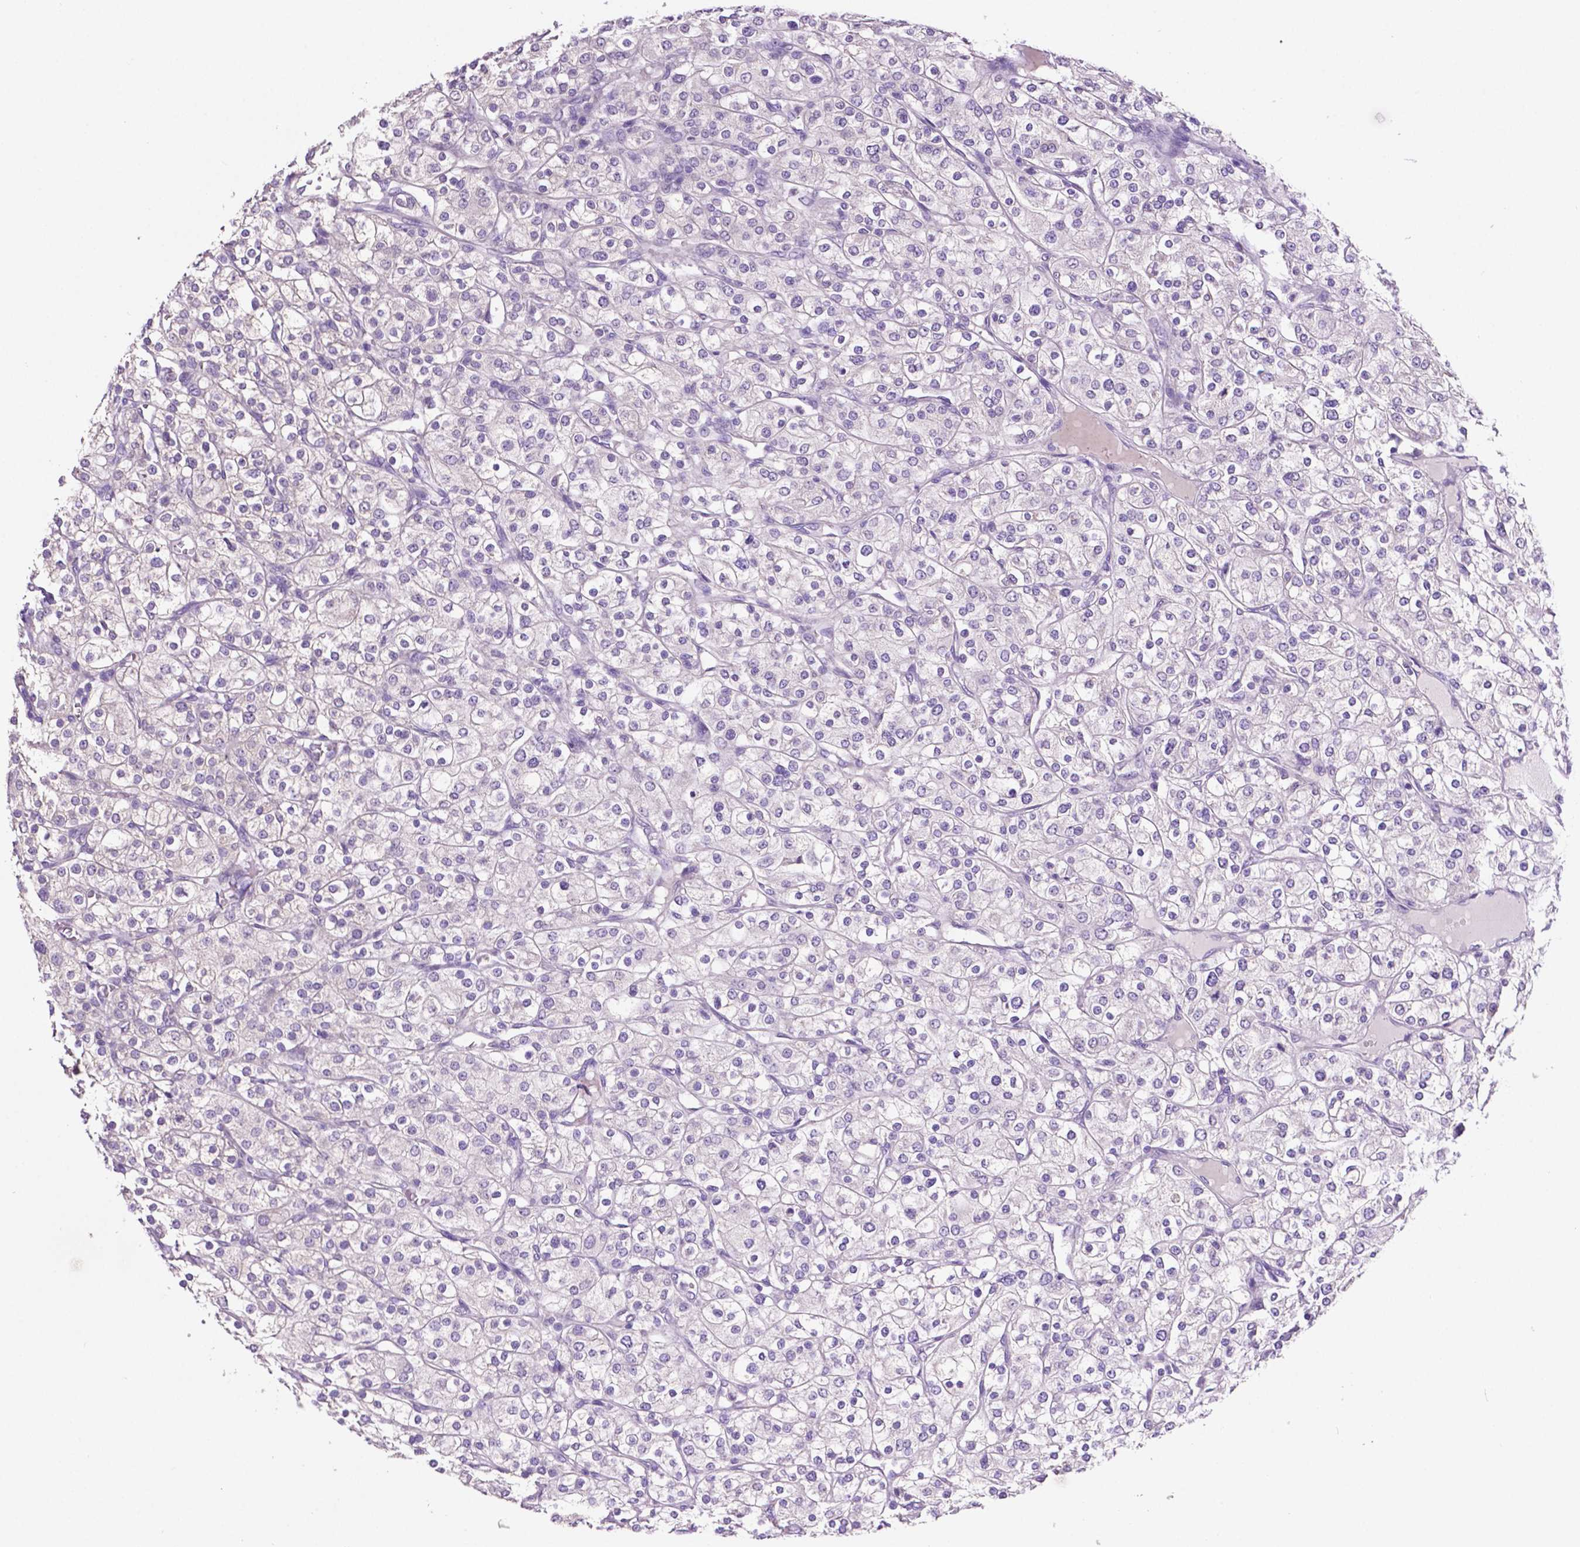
{"staining": {"intensity": "negative", "quantity": "none", "location": "none"}, "tissue": "renal cancer", "cell_type": "Tumor cells", "image_type": "cancer", "snomed": [{"axis": "morphology", "description": "Adenocarcinoma, NOS"}, {"axis": "topography", "description": "Kidney"}], "caption": "A high-resolution photomicrograph shows immunohistochemistry staining of renal adenocarcinoma, which displays no significant positivity in tumor cells. The staining is performed using DAB (3,3'-diaminobenzidine) brown chromogen with nuclei counter-stained in using hematoxylin.", "gene": "PRPS2", "patient": {"sex": "male", "age": 80}}